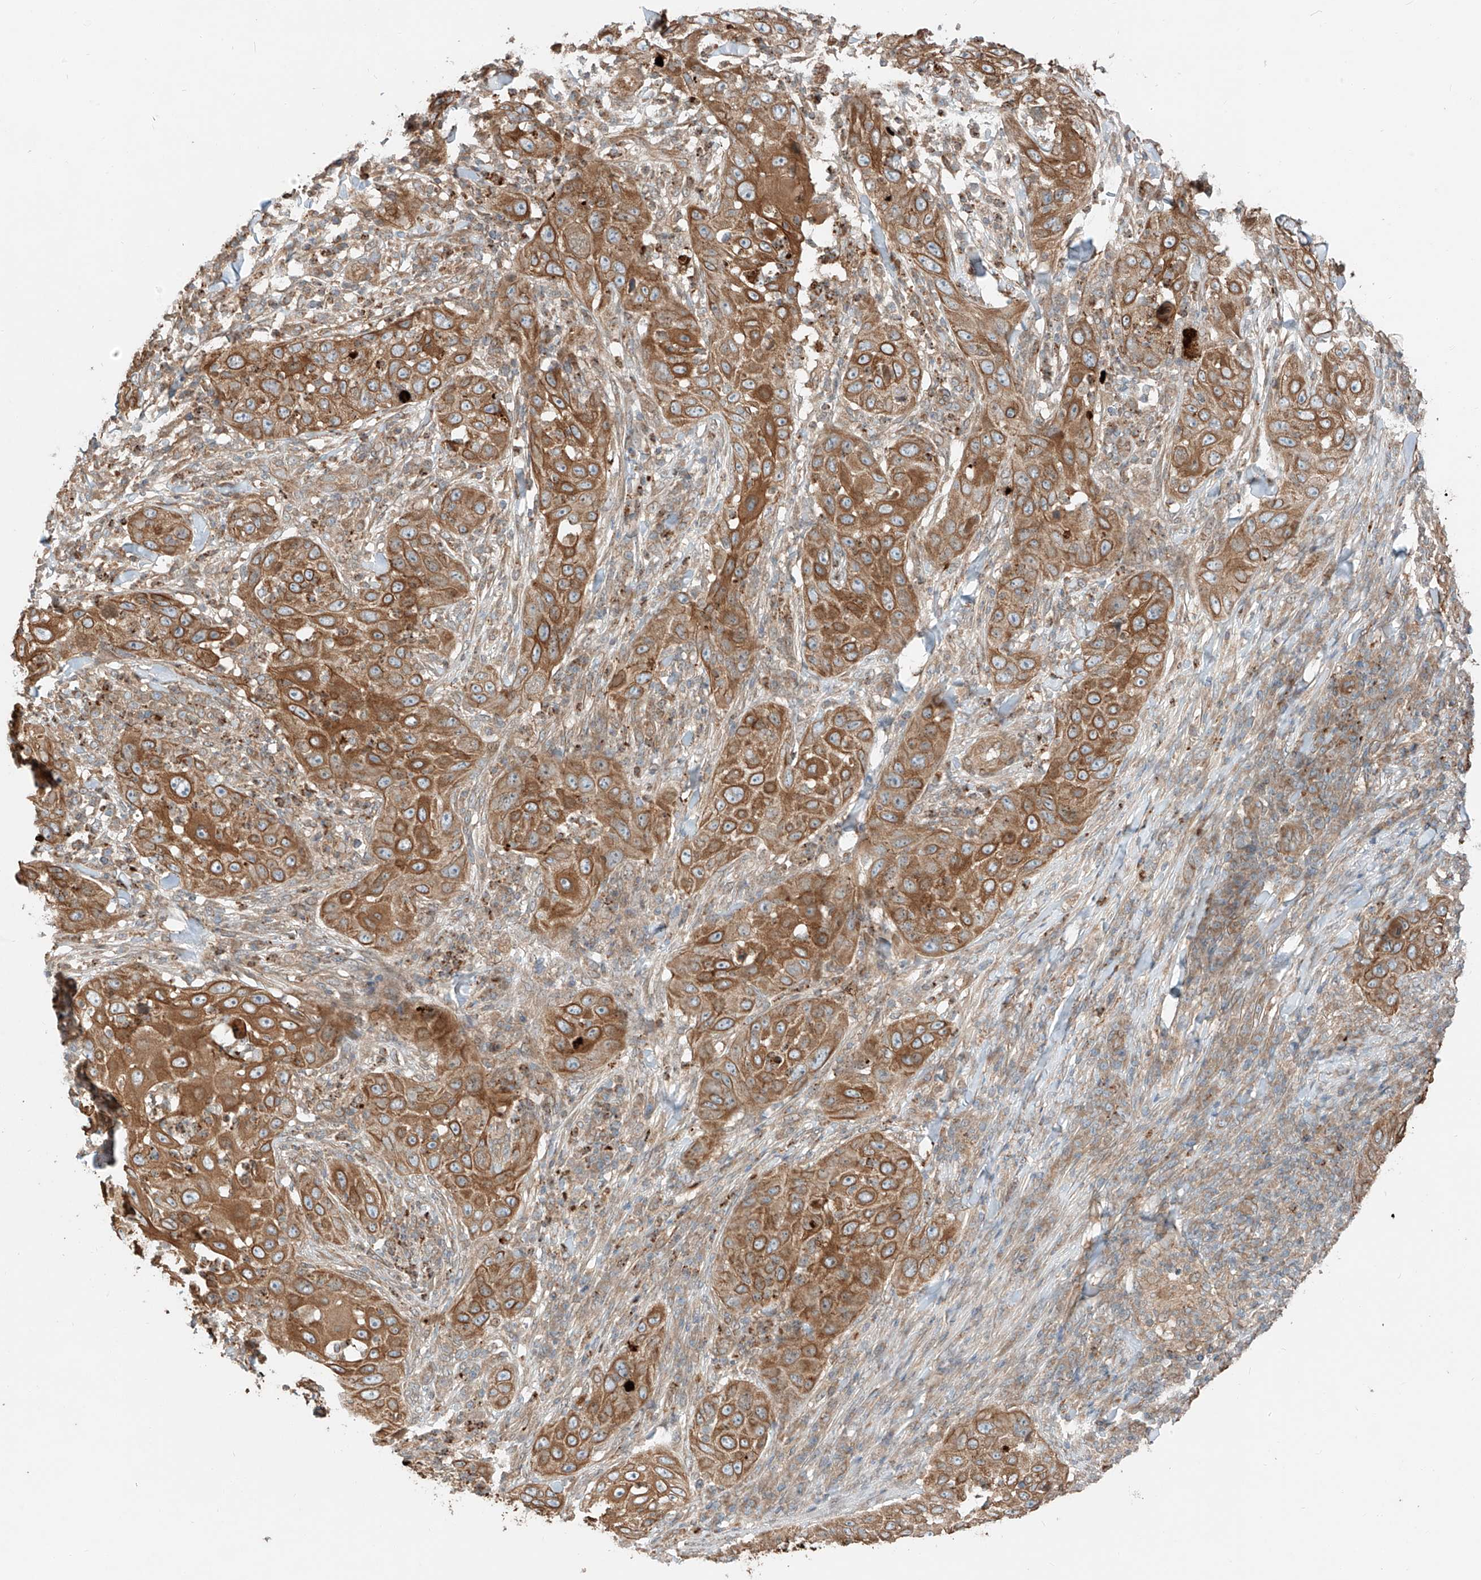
{"staining": {"intensity": "moderate", "quantity": ">75%", "location": "cytoplasmic/membranous"}, "tissue": "skin cancer", "cell_type": "Tumor cells", "image_type": "cancer", "snomed": [{"axis": "morphology", "description": "Squamous cell carcinoma, NOS"}, {"axis": "topography", "description": "Skin"}], "caption": "Immunohistochemistry staining of skin squamous cell carcinoma, which shows medium levels of moderate cytoplasmic/membranous staining in approximately >75% of tumor cells indicating moderate cytoplasmic/membranous protein positivity. The staining was performed using DAB (brown) for protein detection and nuclei were counterstained in hematoxylin (blue).", "gene": "CEP162", "patient": {"sex": "female", "age": 44}}